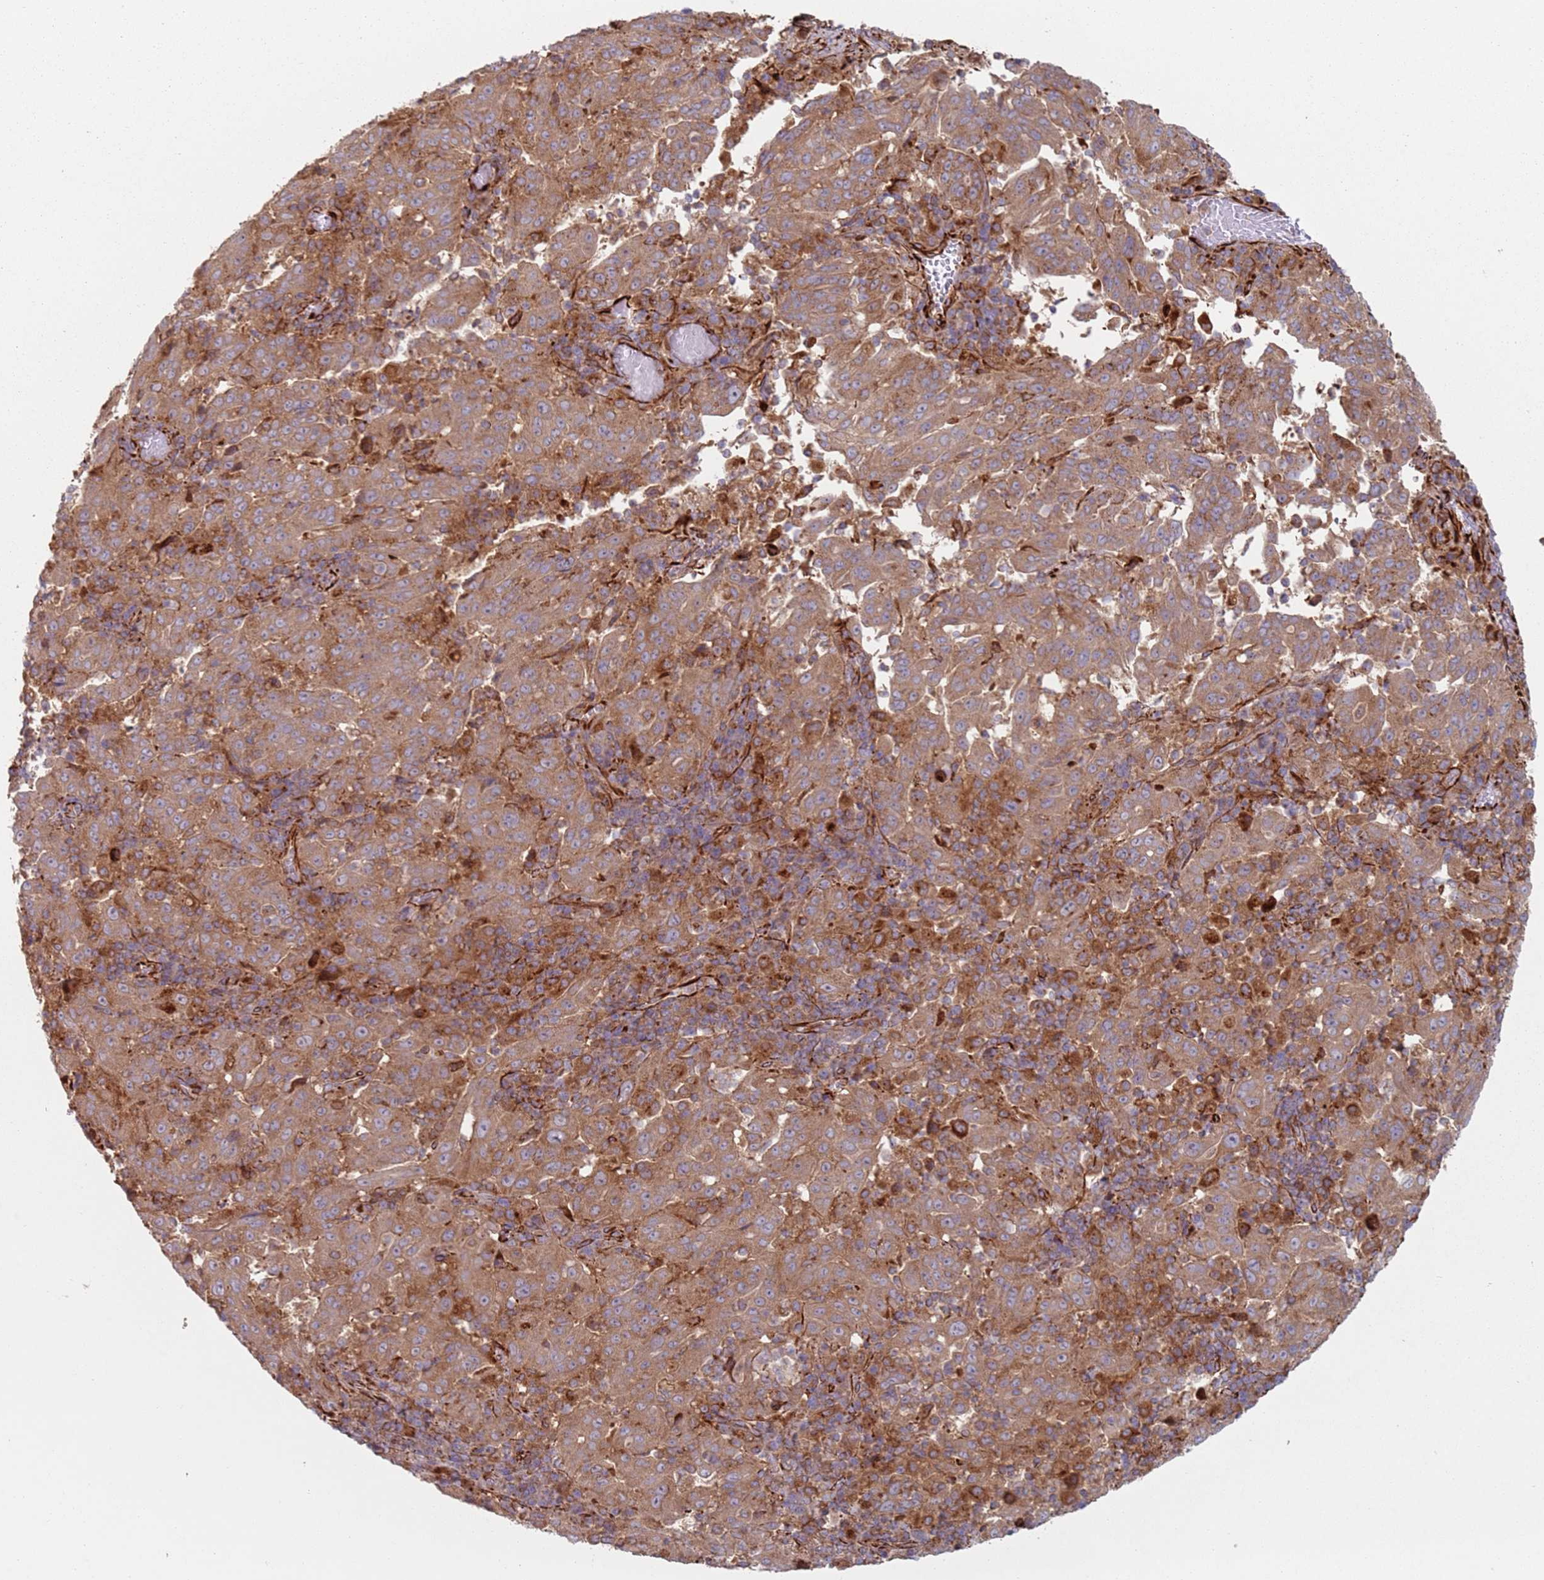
{"staining": {"intensity": "moderate", "quantity": ">75%", "location": "cytoplasmic/membranous"}, "tissue": "pancreatic cancer", "cell_type": "Tumor cells", "image_type": "cancer", "snomed": [{"axis": "morphology", "description": "Adenocarcinoma, NOS"}, {"axis": "topography", "description": "Pancreas"}], "caption": "Immunohistochemical staining of human pancreatic cancer shows moderate cytoplasmic/membranous protein positivity in approximately >75% of tumor cells.", "gene": "SNAPIN", "patient": {"sex": "male", "age": 63}}